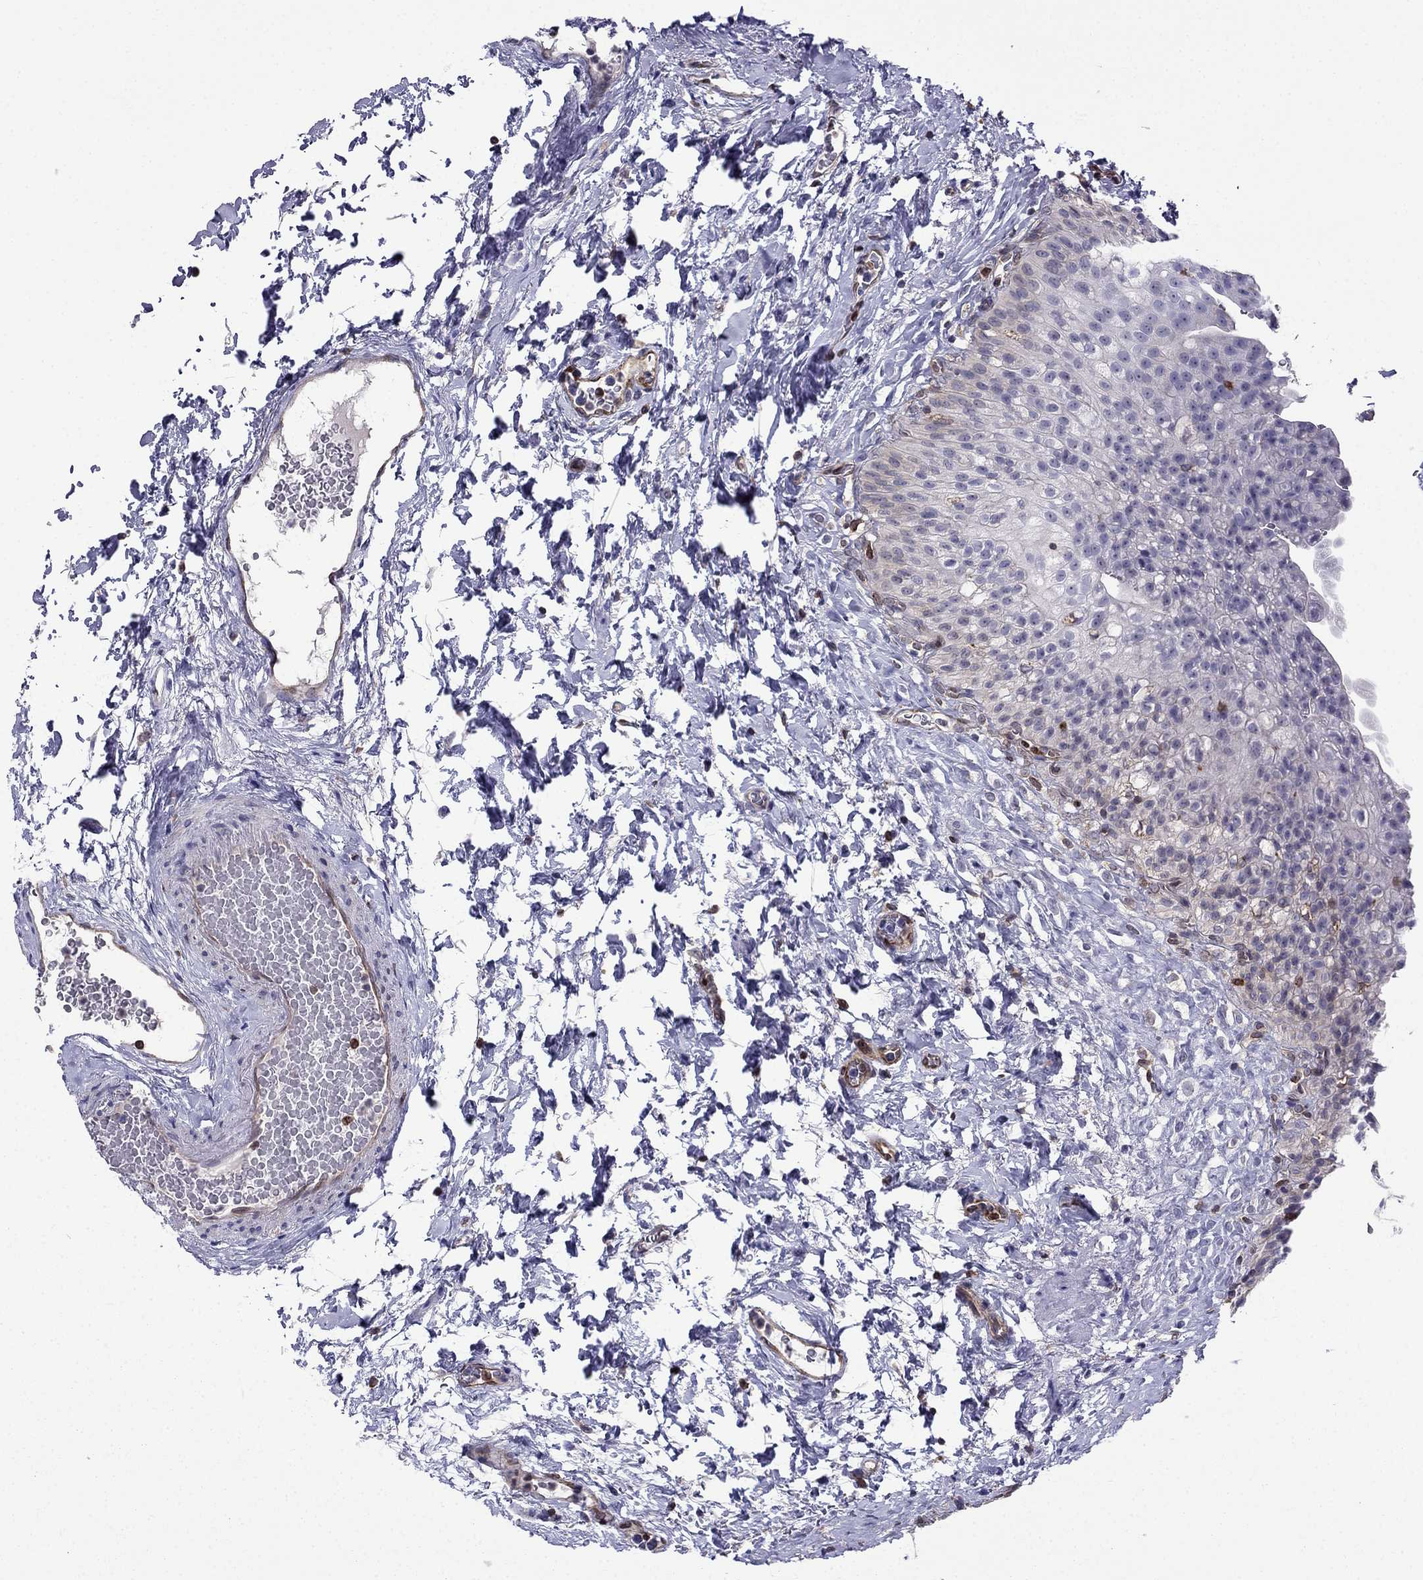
{"staining": {"intensity": "strong", "quantity": "<25%", "location": "cytoplasmic/membranous"}, "tissue": "urinary bladder", "cell_type": "Urothelial cells", "image_type": "normal", "snomed": [{"axis": "morphology", "description": "Normal tissue, NOS"}, {"axis": "topography", "description": "Urinary bladder"}], "caption": "The immunohistochemical stain labels strong cytoplasmic/membranous staining in urothelial cells of unremarkable urinary bladder.", "gene": "GNAL", "patient": {"sex": "male", "age": 76}}